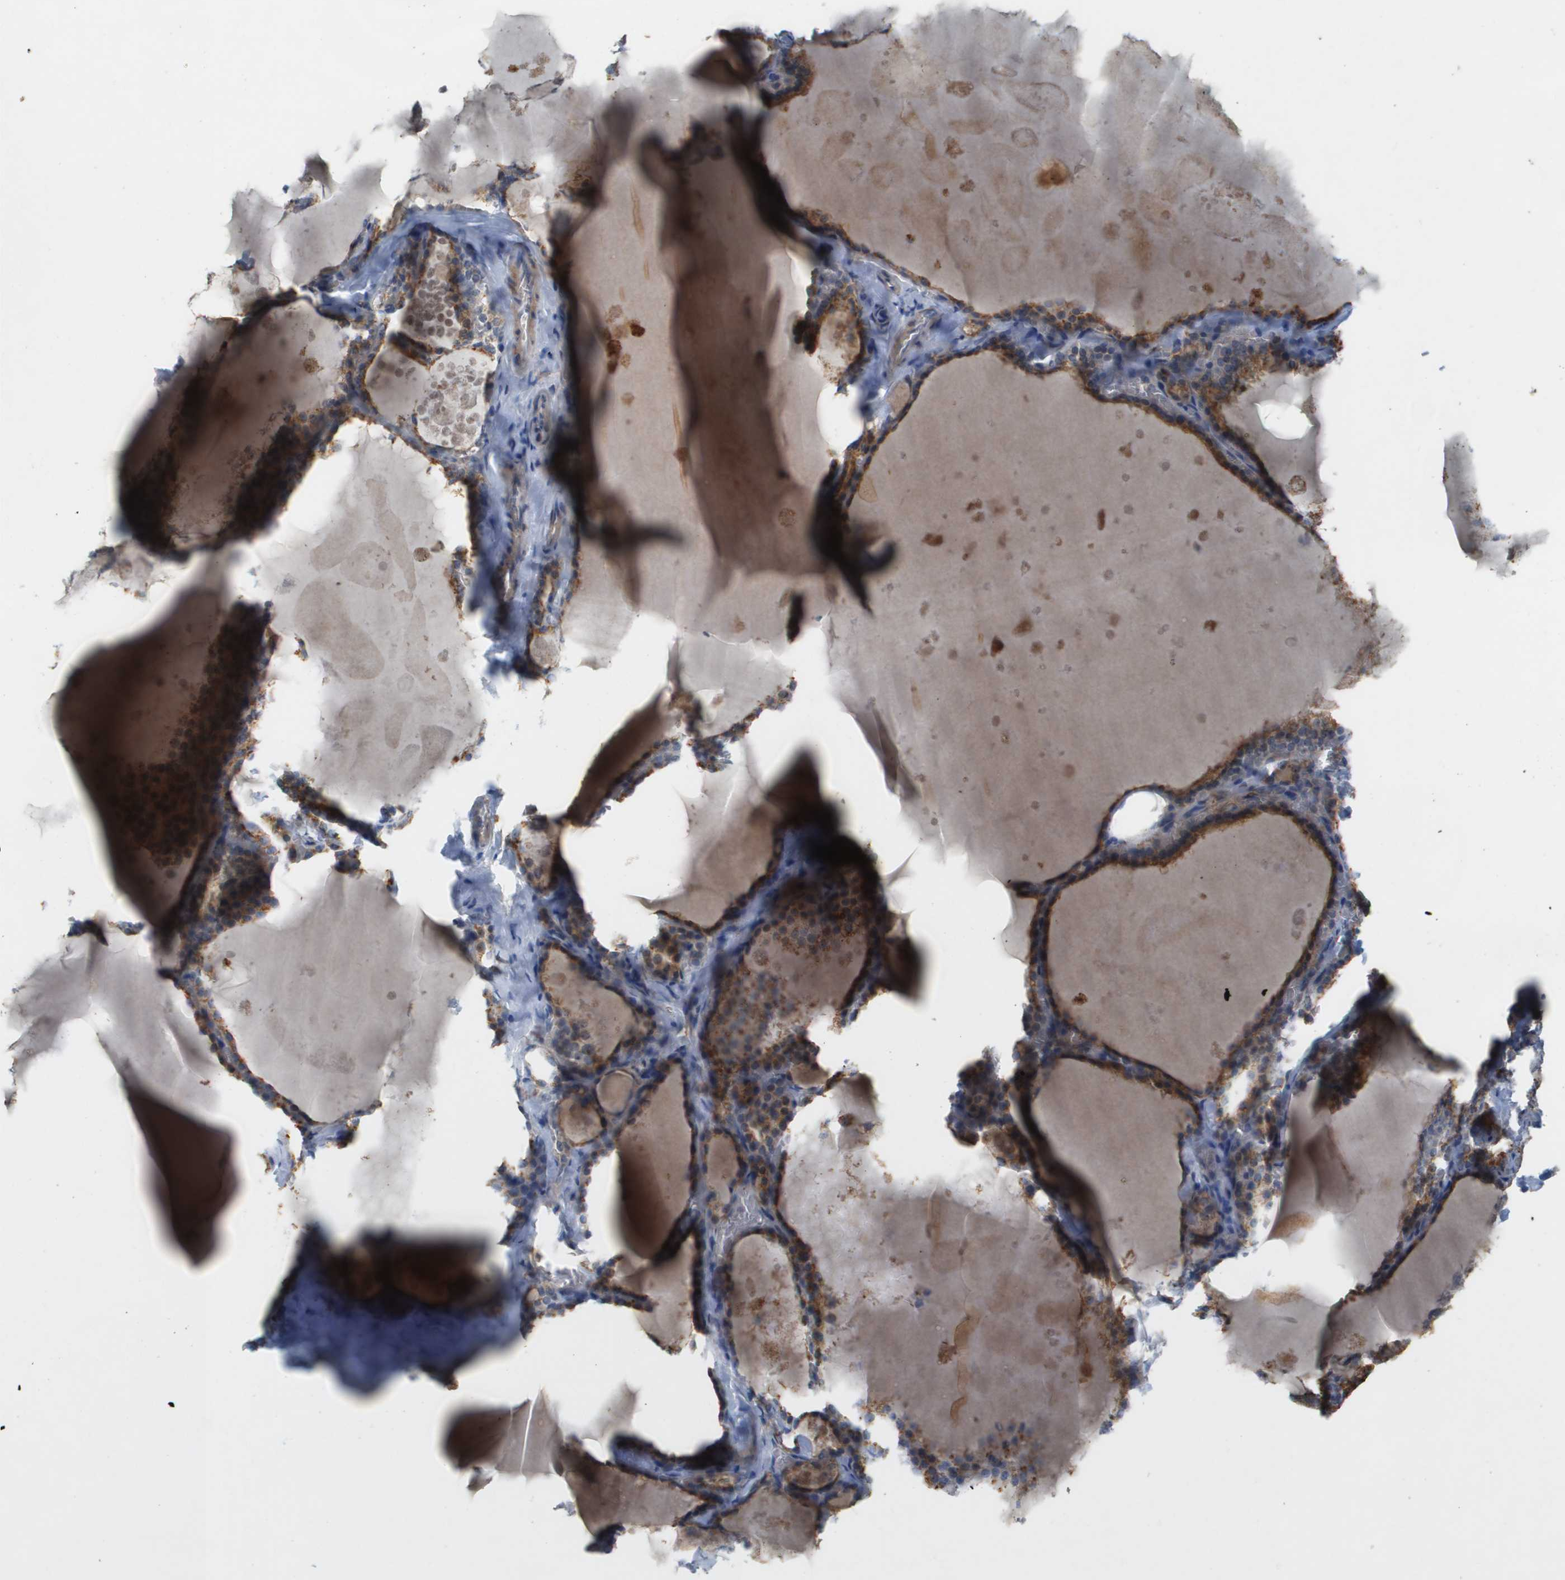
{"staining": {"intensity": "moderate", "quantity": ">75%", "location": "cytoplasmic/membranous"}, "tissue": "thyroid gland", "cell_type": "Glandular cells", "image_type": "normal", "snomed": [{"axis": "morphology", "description": "Normal tissue, NOS"}, {"axis": "topography", "description": "Thyroid gland"}], "caption": "Thyroid gland stained with DAB immunohistochemistry reveals medium levels of moderate cytoplasmic/membranous positivity in approximately >75% of glandular cells. The staining is performed using DAB brown chromogen to label protein expression. The nuclei are counter-stained blue using hematoxylin.", "gene": "B3GNT5", "patient": {"sex": "male", "age": 56}}